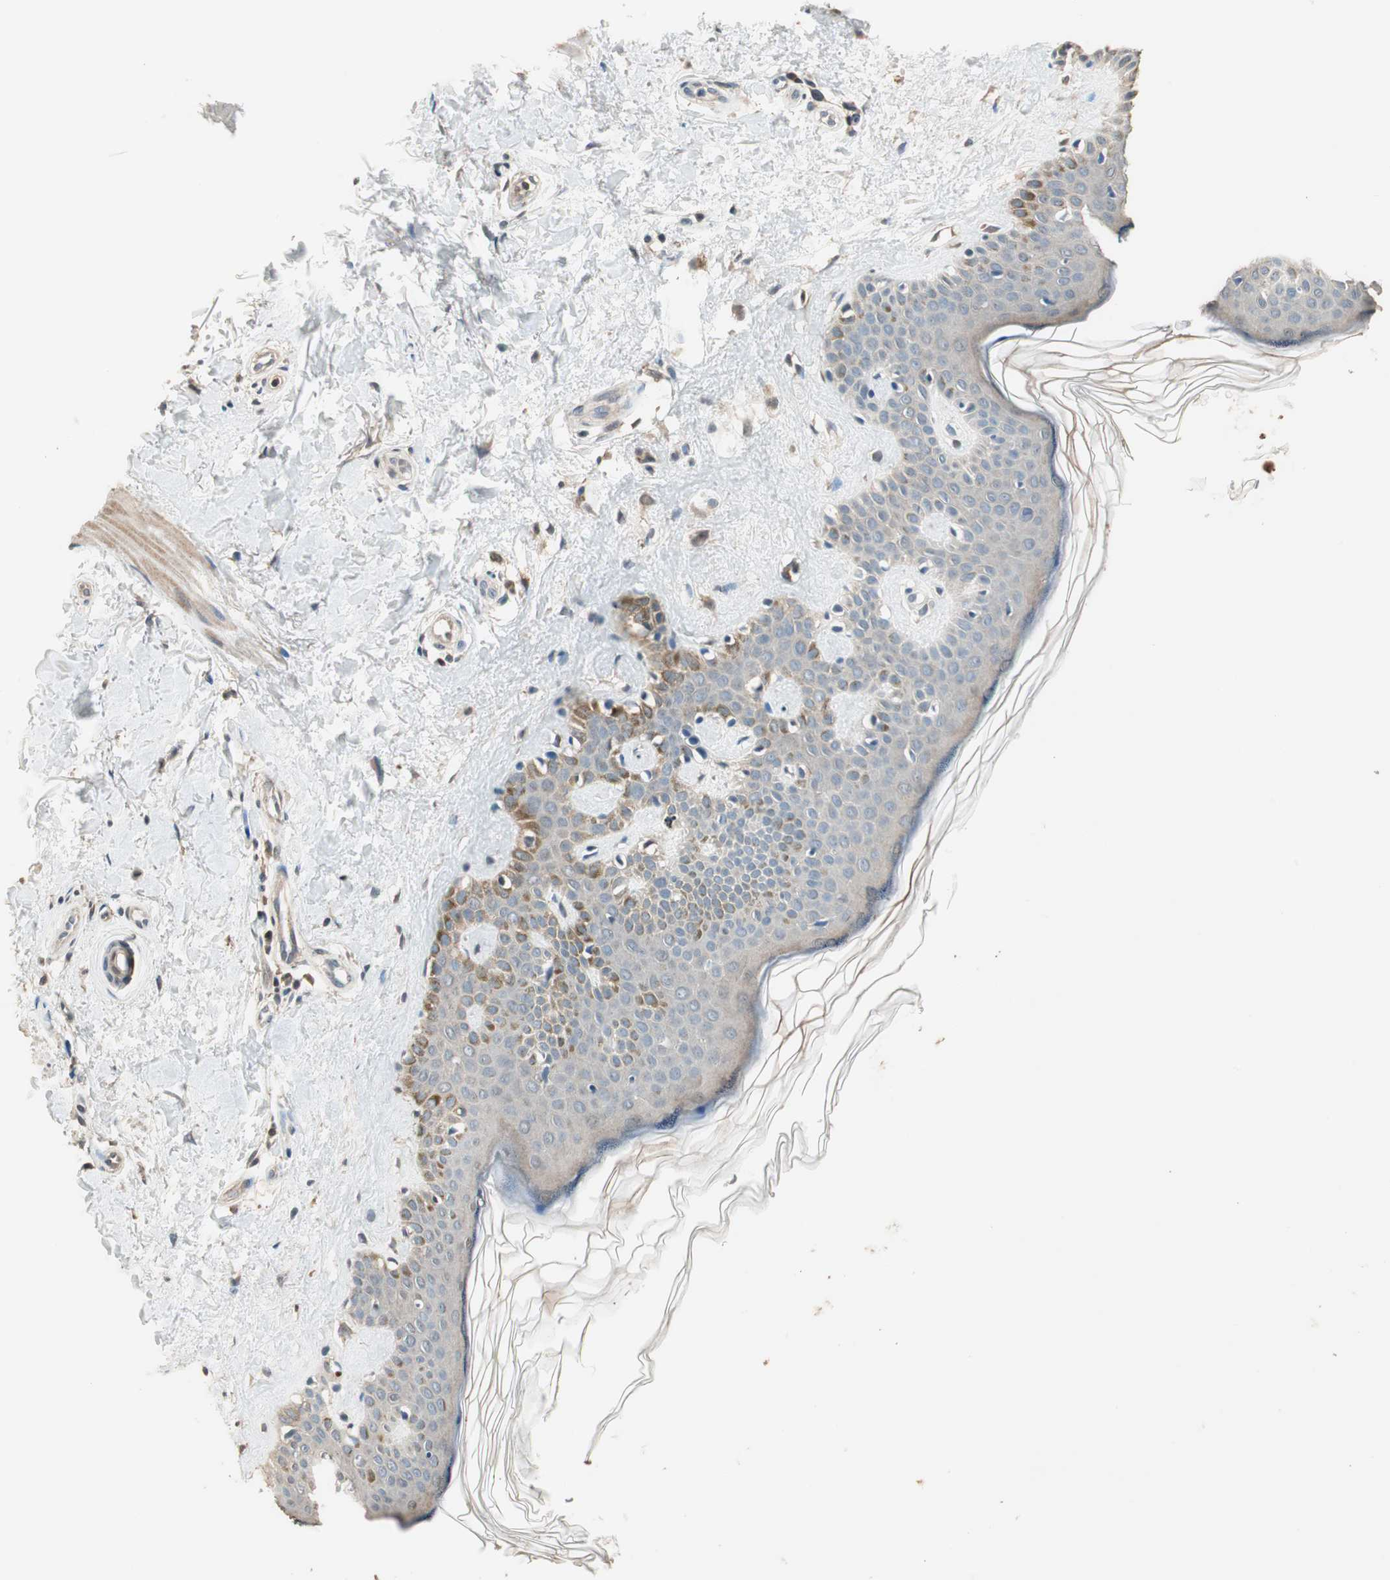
{"staining": {"intensity": "weak", "quantity": ">75%", "location": "cytoplasmic/membranous"}, "tissue": "skin", "cell_type": "Fibroblasts", "image_type": "normal", "snomed": [{"axis": "morphology", "description": "Normal tissue, NOS"}, {"axis": "topography", "description": "Skin"}], "caption": "This is a photomicrograph of immunohistochemistry (IHC) staining of unremarkable skin, which shows weak expression in the cytoplasmic/membranous of fibroblasts.", "gene": "TRIM21", "patient": {"sex": "male", "age": 67}}